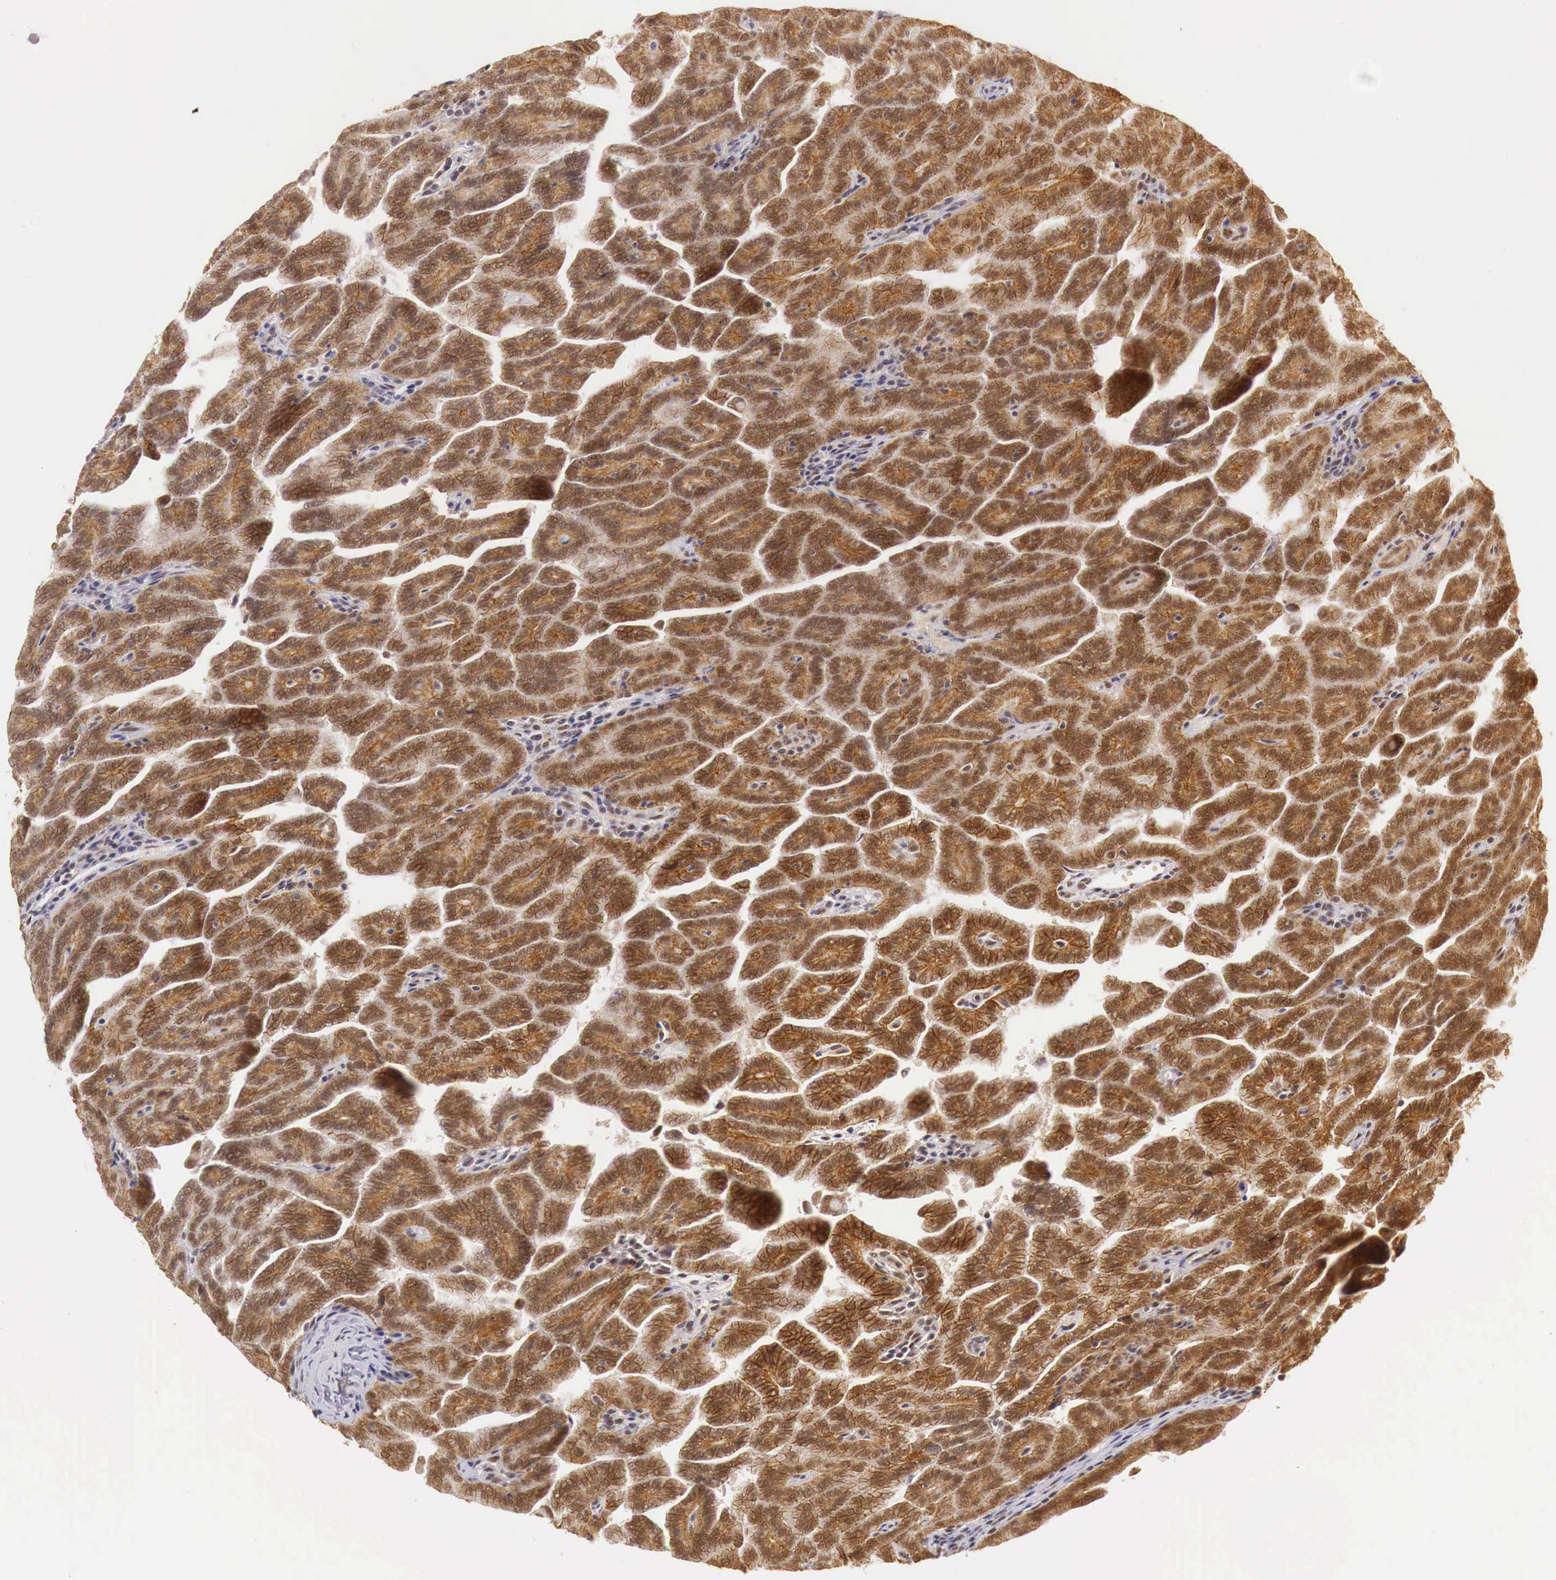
{"staining": {"intensity": "strong", "quantity": ">75%", "location": "cytoplasmic/membranous,nuclear"}, "tissue": "renal cancer", "cell_type": "Tumor cells", "image_type": "cancer", "snomed": [{"axis": "morphology", "description": "Adenocarcinoma, NOS"}, {"axis": "topography", "description": "Kidney"}], "caption": "This histopathology image exhibits IHC staining of human adenocarcinoma (renal), with high strong cytoplasmic/membranous and nuclear positivity in about >75% of tumor cells.", "gene": "GPKOW", "patient": {"sex": "male", "age": 61}}